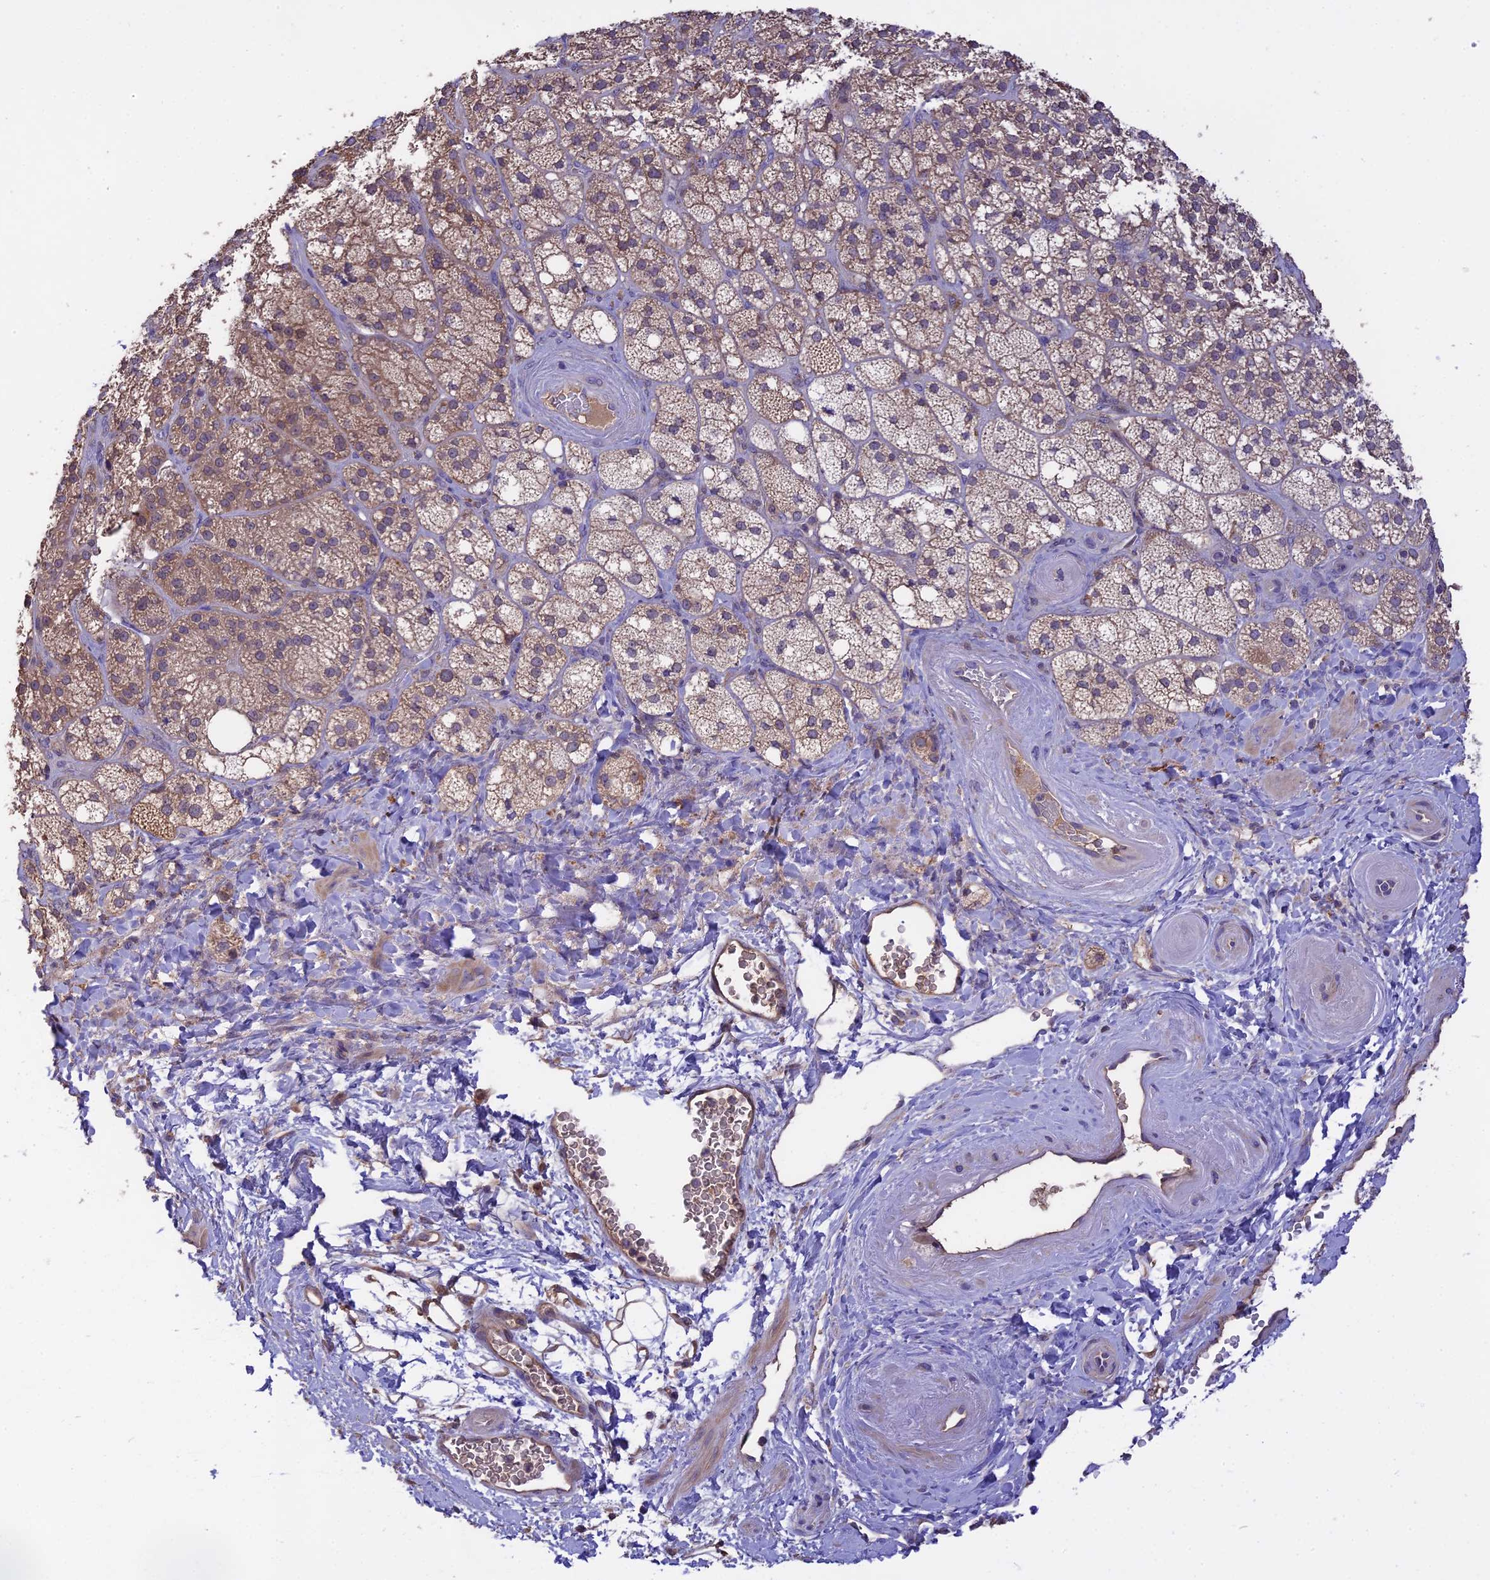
{"staining": {"intensity": "moderate", "quantity": "25%-75%", "location": "cytoplasmic/membranous"}, "tissue": "adrenal gland", "cell_type": "Glandular cells", "image_type": "normal", "snomed": [{"axis": "morphology", "description": "Normal tissue, NOS"}, {"axis": "topography", "description": "Adrenal gland"}], "caption": "A medium amount of moderate cytoplasmic/membranous expression is present in about 25%-75% of glandular cells in normal adrenal gland. The staining is performed using DAB (3,3'-diaminobenzidine) brown chromogen to label protein expression. The nuclei are counter-stained blue using hematoxylin.", "gene": "NUDT8", "patient": {"sex": "male", "age": 61}}